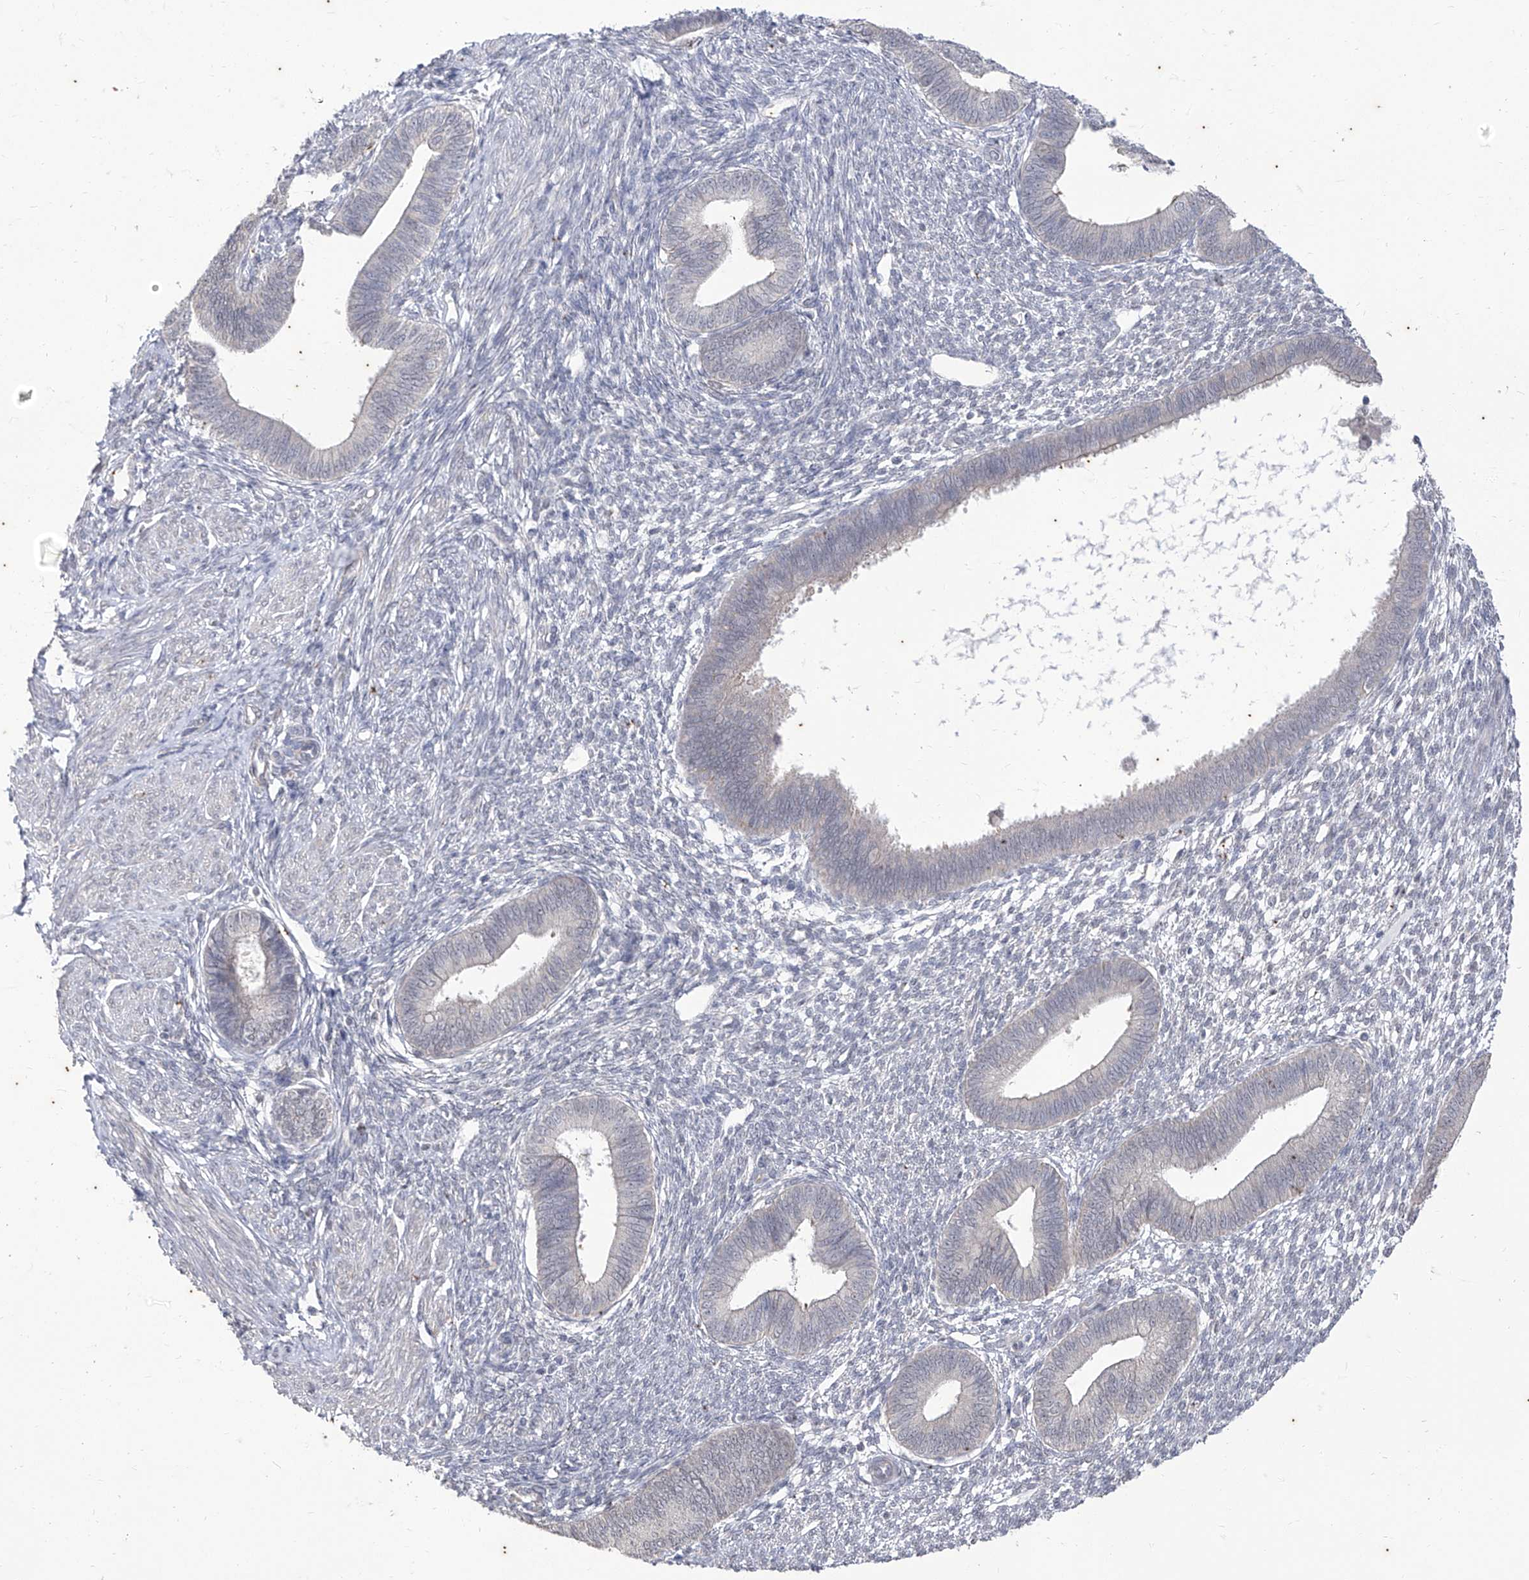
{"staining": {"intensity": "negative", "quantity": "none", "location": "none"}, "tissue": "endometrium", "cell_type": "Cells in endometrial stroma", "image_type": "normal", "snomed": [{"axis": "morphology", "description": "Normal tissue, NOS"}, {"axis": "topography", "description": "Endometrium"}], "caption": "Protein analysis of benign endometrium shows no significant positivity in cells in endometrial stroma. (Brightfield microscopy of DAB IHC at high magnification).", "gene": "PHF20L1", "patient": {"sex": "female", "age": 46}}